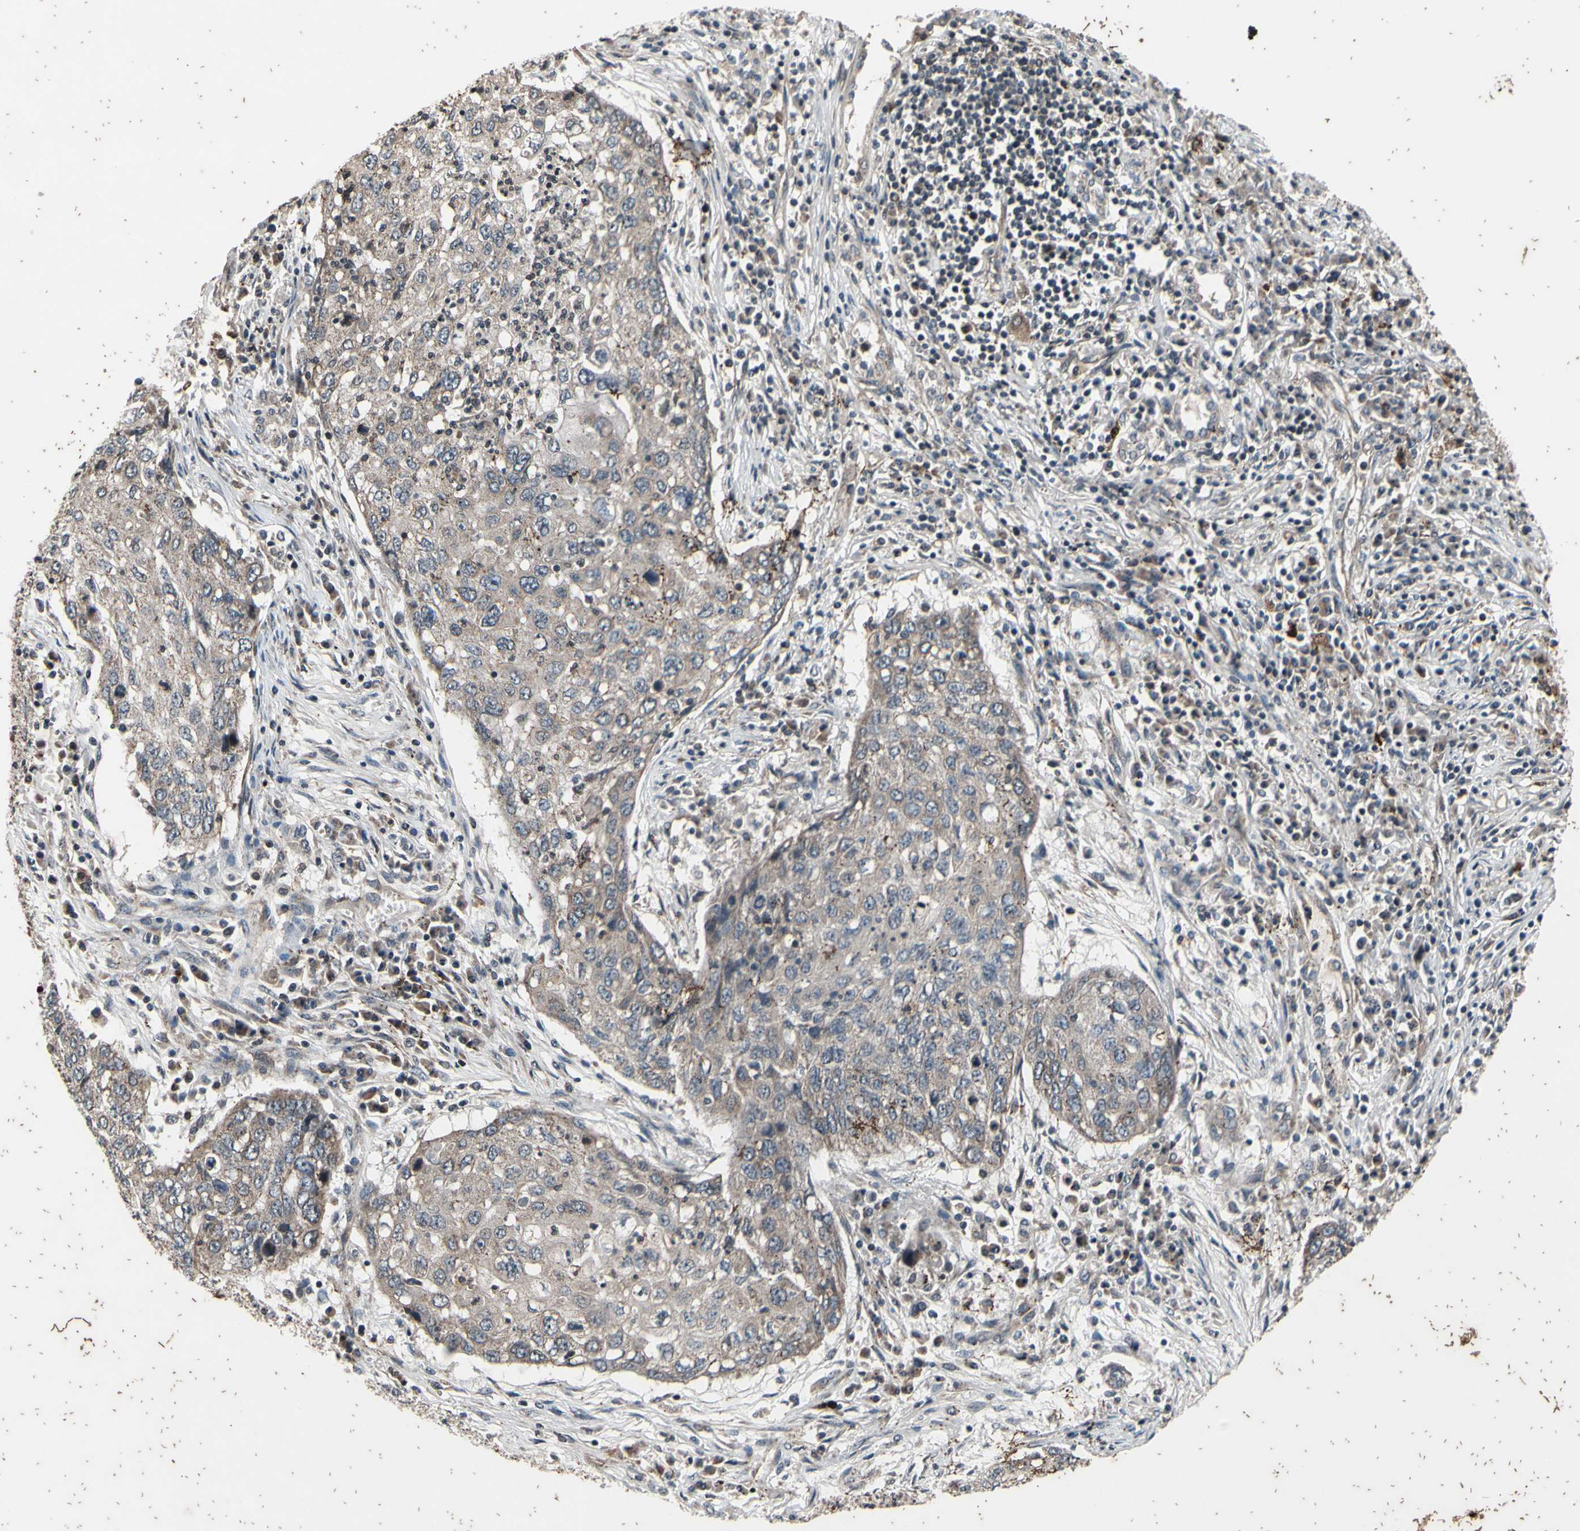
{"staining": {"intensity": "weak", "quantity": ">75%", "location": "cytoplasmic/membranous"}, "tissue": "lung cancer", "cell_type": "Tumor cells", "image_type": "cancer", "snomed": [{"axis": "morphology", "description": "Squamous cell carcinoma, NOS"}, {"axis": "topography", "description": "Lung"}], "caption": "An immunohistochemistry histopathology image of neoplastic tissue is shown. Protein staining in brown highlights weak cytoplasmic/membranous positivity in squamous cell carcinoma (lung) within tumor cells. Nuclei are stained in blue.", "gene": "MBTPS2", "patient": {"sex": "female", "age": 63}}